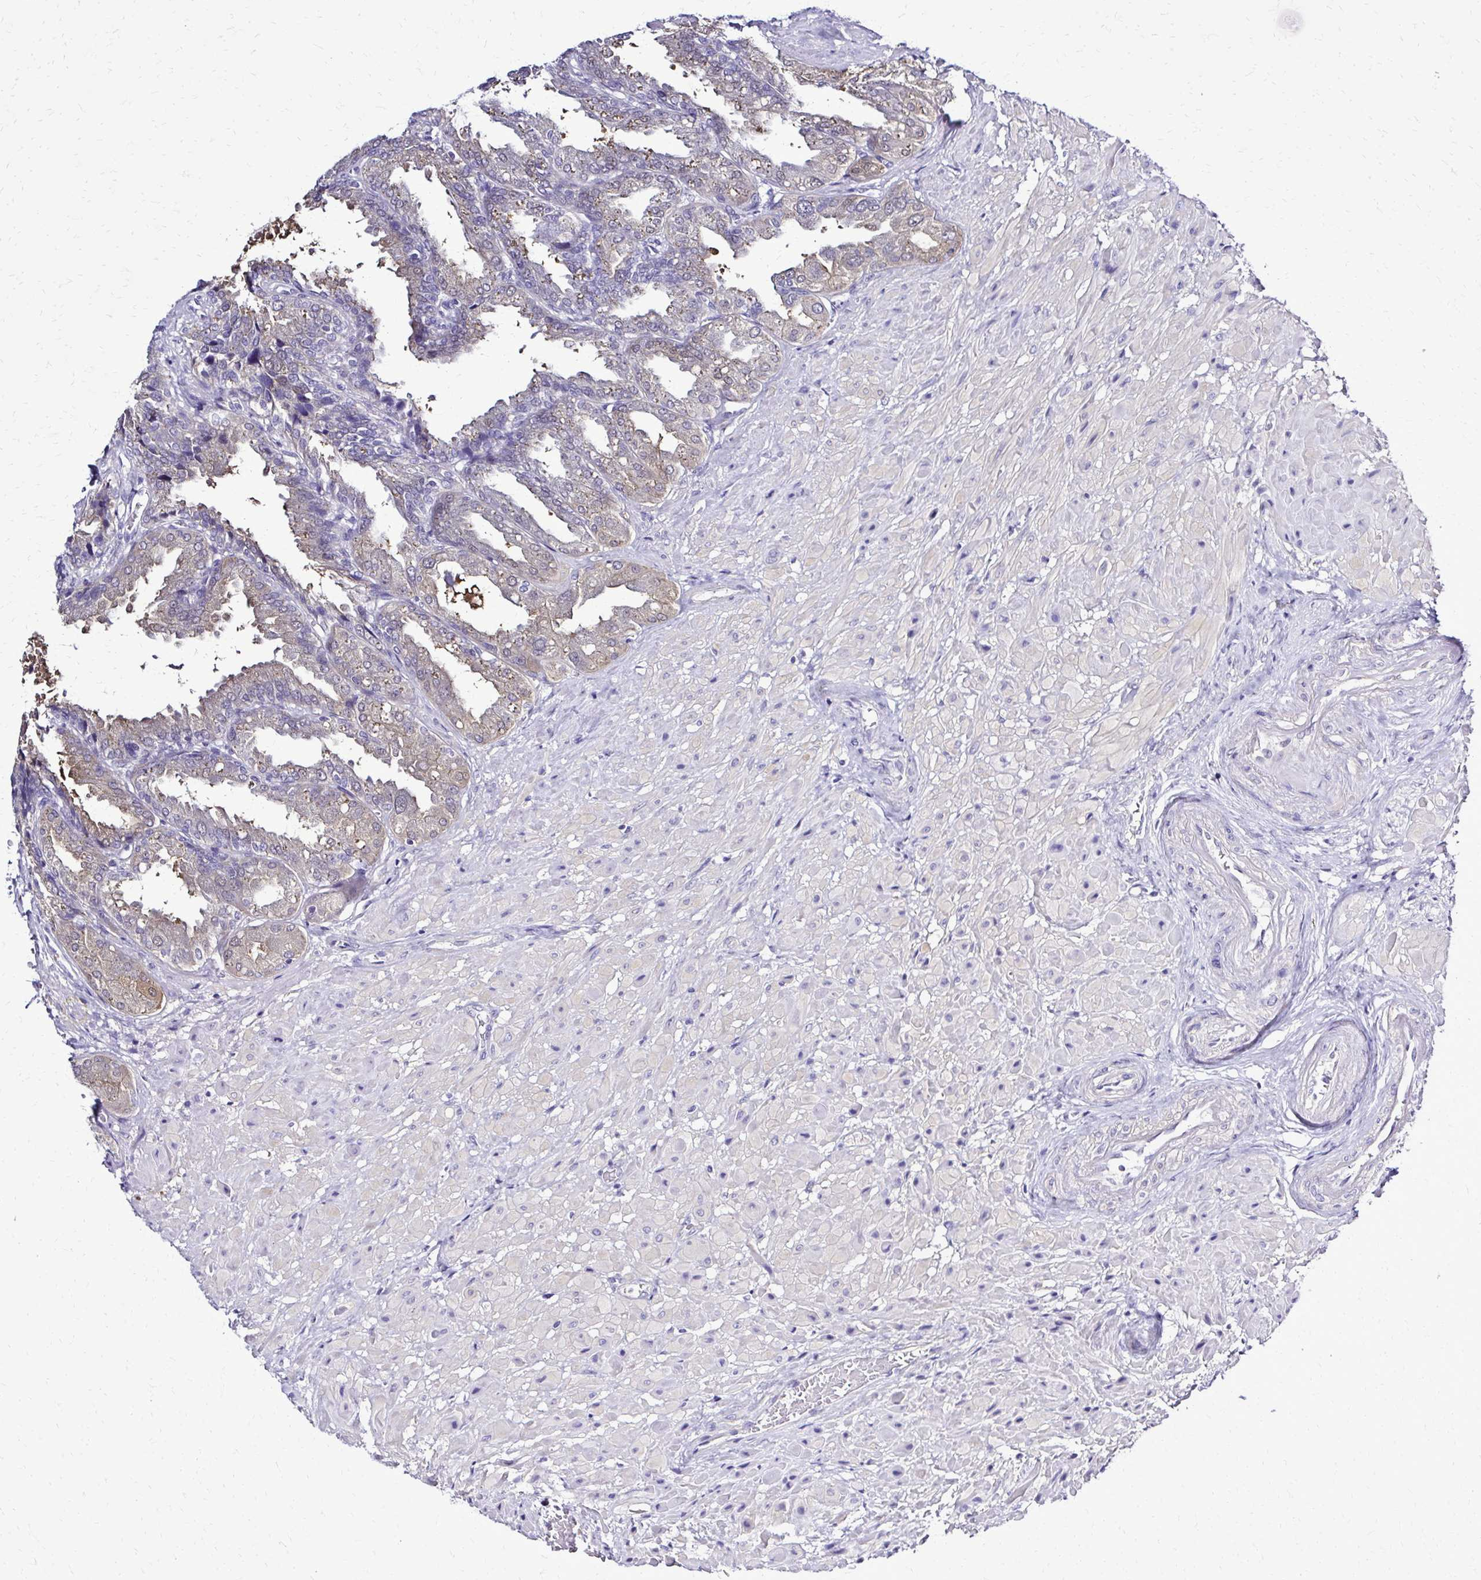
{"staining": {"intensity": "moderate", "quantity": ">75%", "location": "cytoplasmic/membranous"}, "tissue": "seminal vesicle", "cell_type": "Glandular cells", "image_type": "normal", "snomed": [{"axis": "morphology", "description": "Normal tissue, NOS"}, {"axis": "topography", "description": "Seminal veicle"}], "caption": "Seminal vesicle stained for a protein shows moderate cytoplasmic/membranous positivity in glandular cells.", "gene": "RASL11B", "patient": {"sex": "male", "age": 55}}